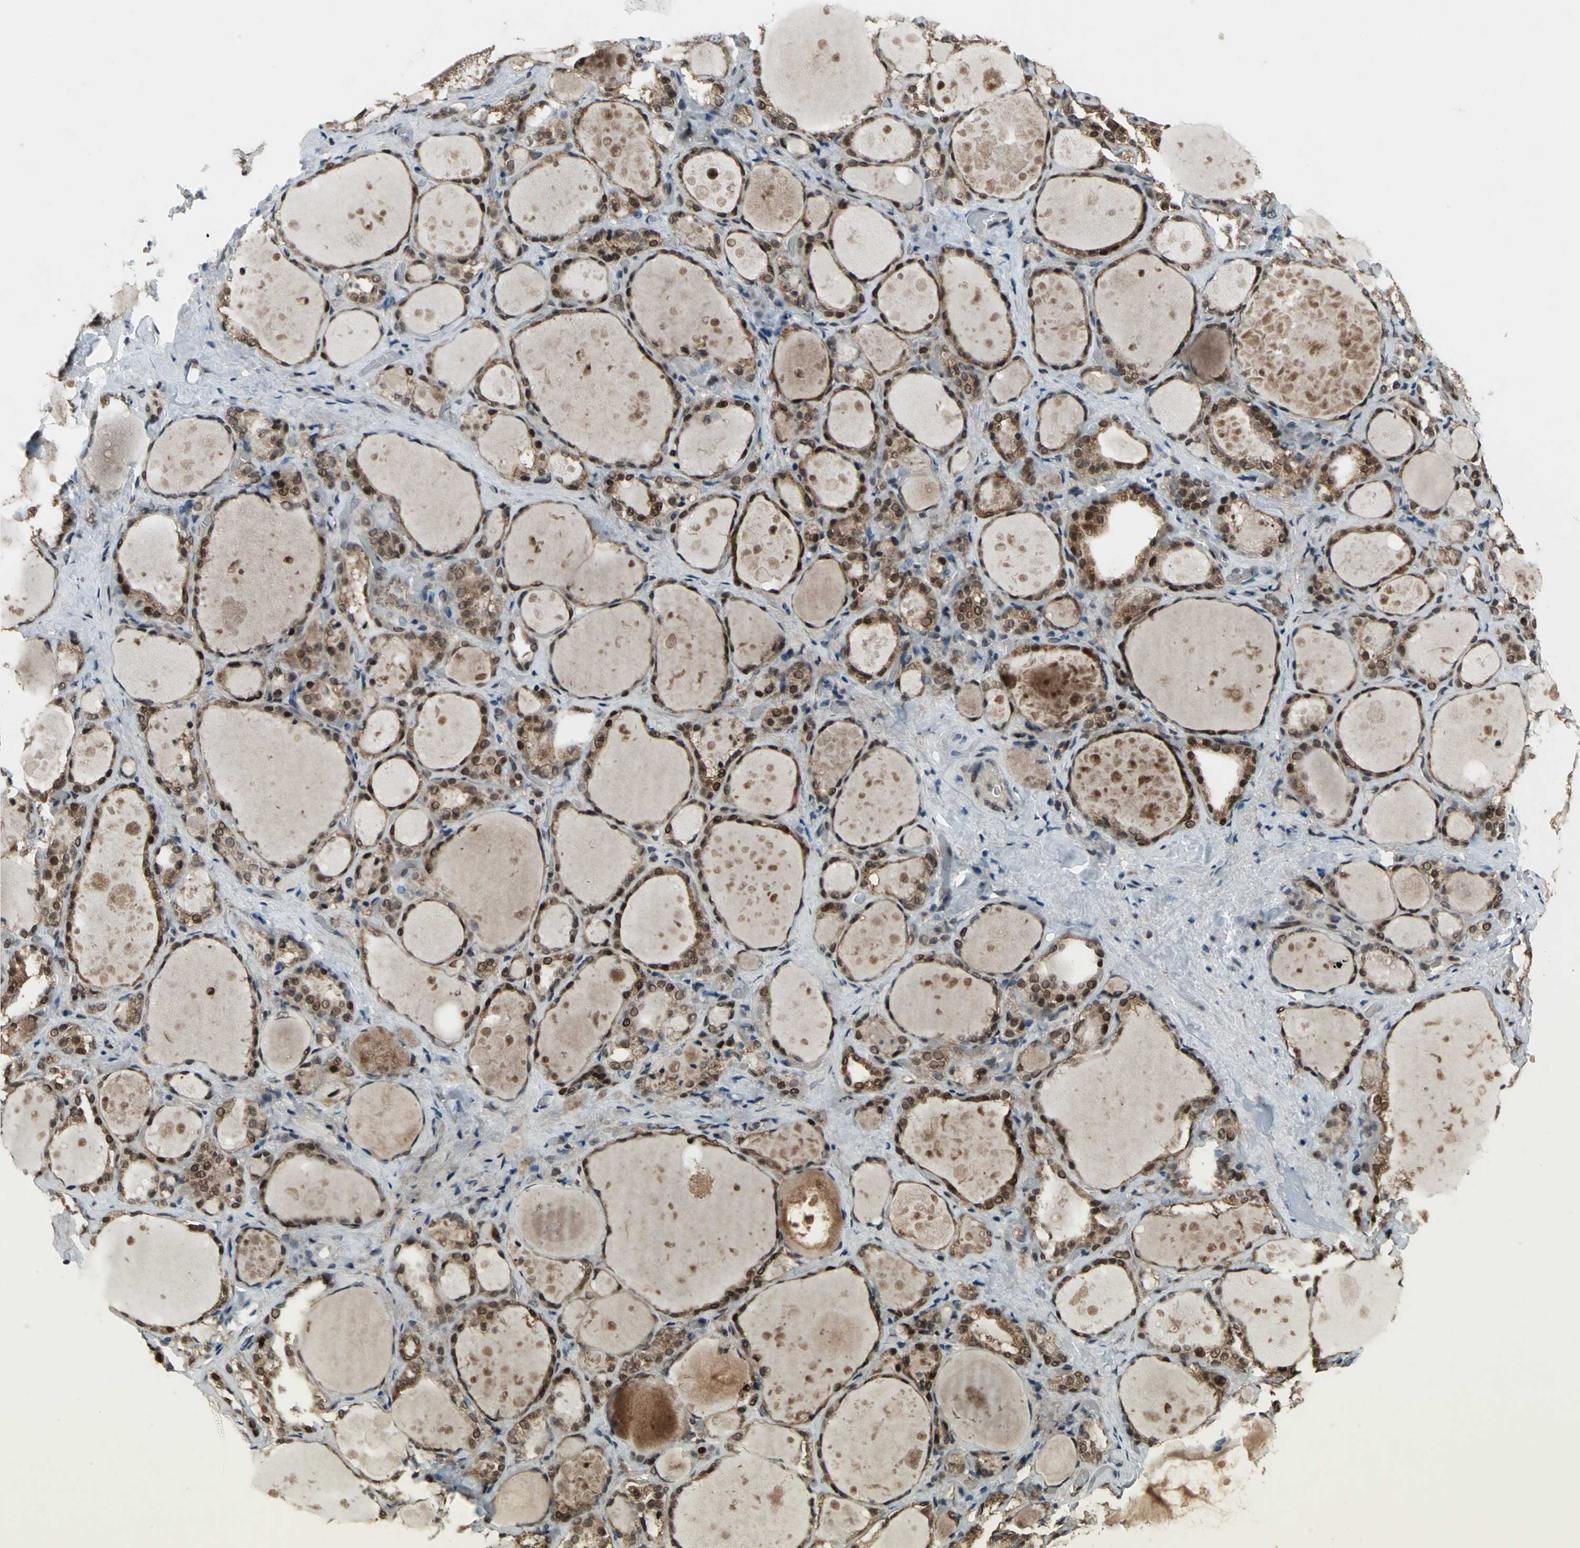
{"staining": {"intensity": "strong", "quantity": ">75%", "location": "cytoplasmic/membranous,nuclear"}, "tissue": "thyroid gland", "cell_type": "Glandular cells", "image_type": "normal", "snomed": [{"axis": "morphology", "description": "Normal tissue, NOS"}, {"axis": "topography", "description": "Thyroid gland"}], "caption": "Unremarkable thyroid gland demonstrates strong cytoplasmic/membranous,nuclear staining in approximately >75% of glandular cells.", "gene": "COPS5", "patient": {"sex": "female", "age": 75}}